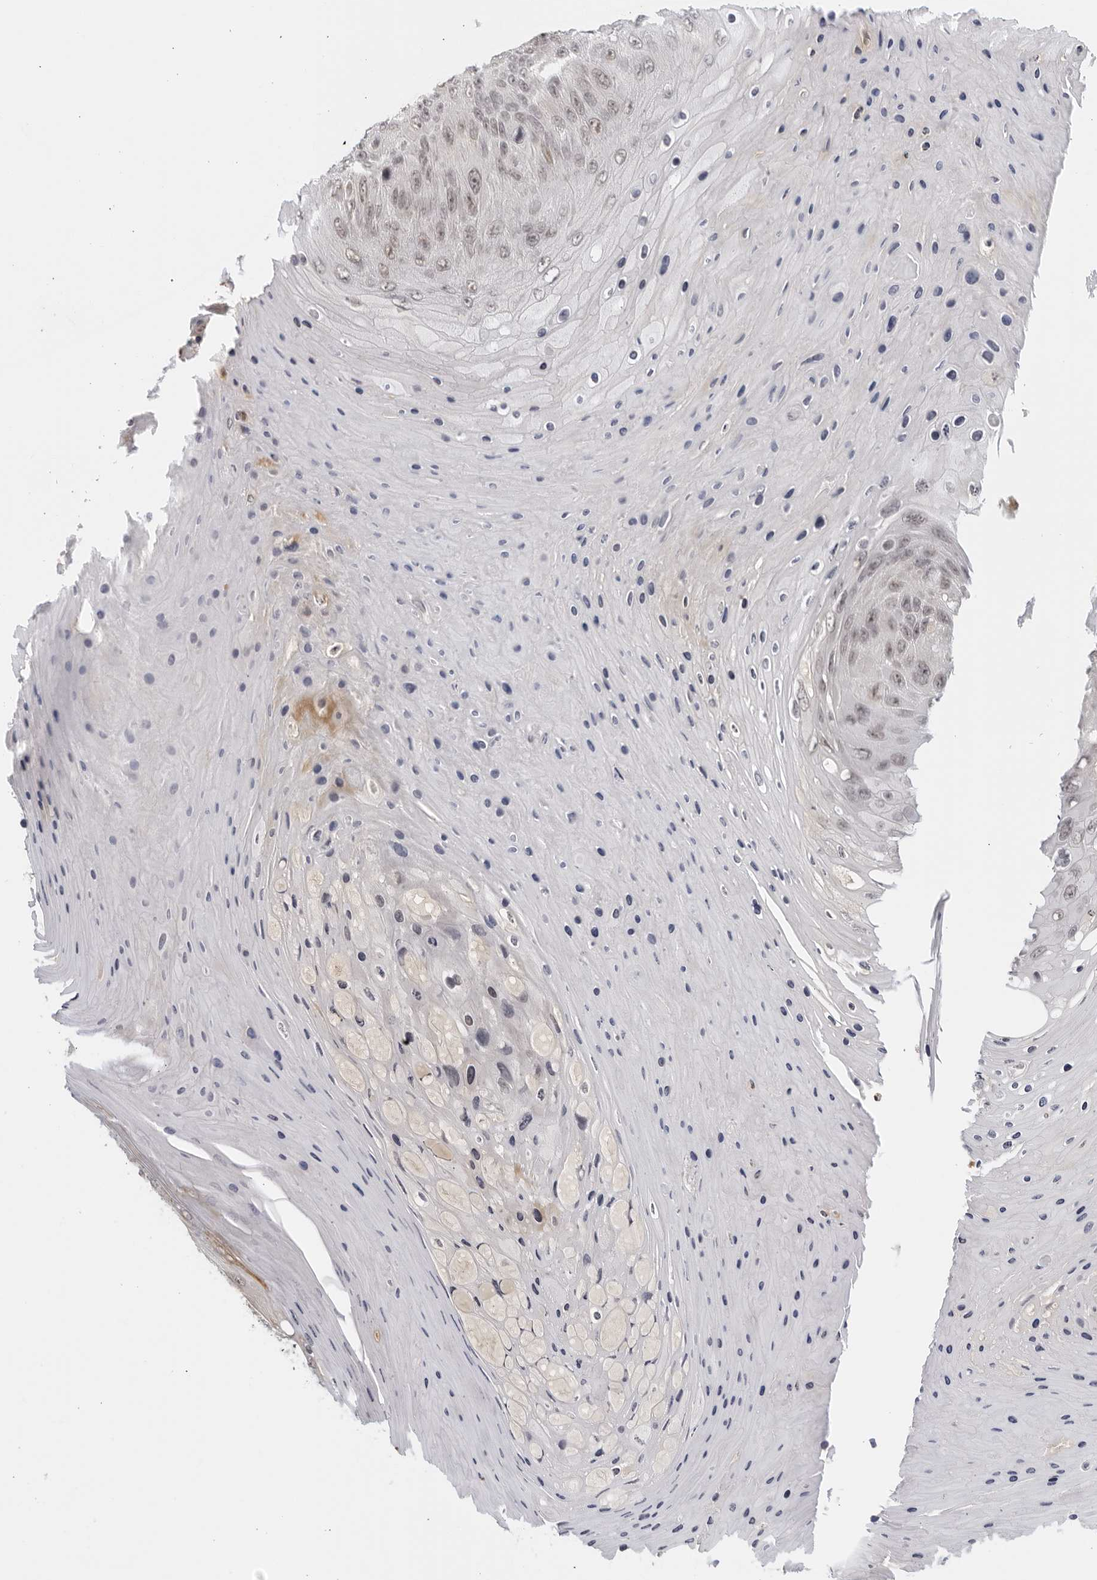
{"staining": {"intensity": "weak", "quantity": "25%-75%", "location": "nuclear"}, "tissue": "skin cancer", "cell_type": "Tumor cells", "image_type": "cancer", "snomed": [{"axis": "morphology", "description": "Squamous cell carcinoma, NOS"}, {"axis": "topography", "description": "Skin"}], "caption": "A micrograph of skin cancer stained for a protein shows weak nuclear brown staining in tumor cells.", "gene": "RAB11FIP3", "patient": {"sex": "female", "age": 88}}